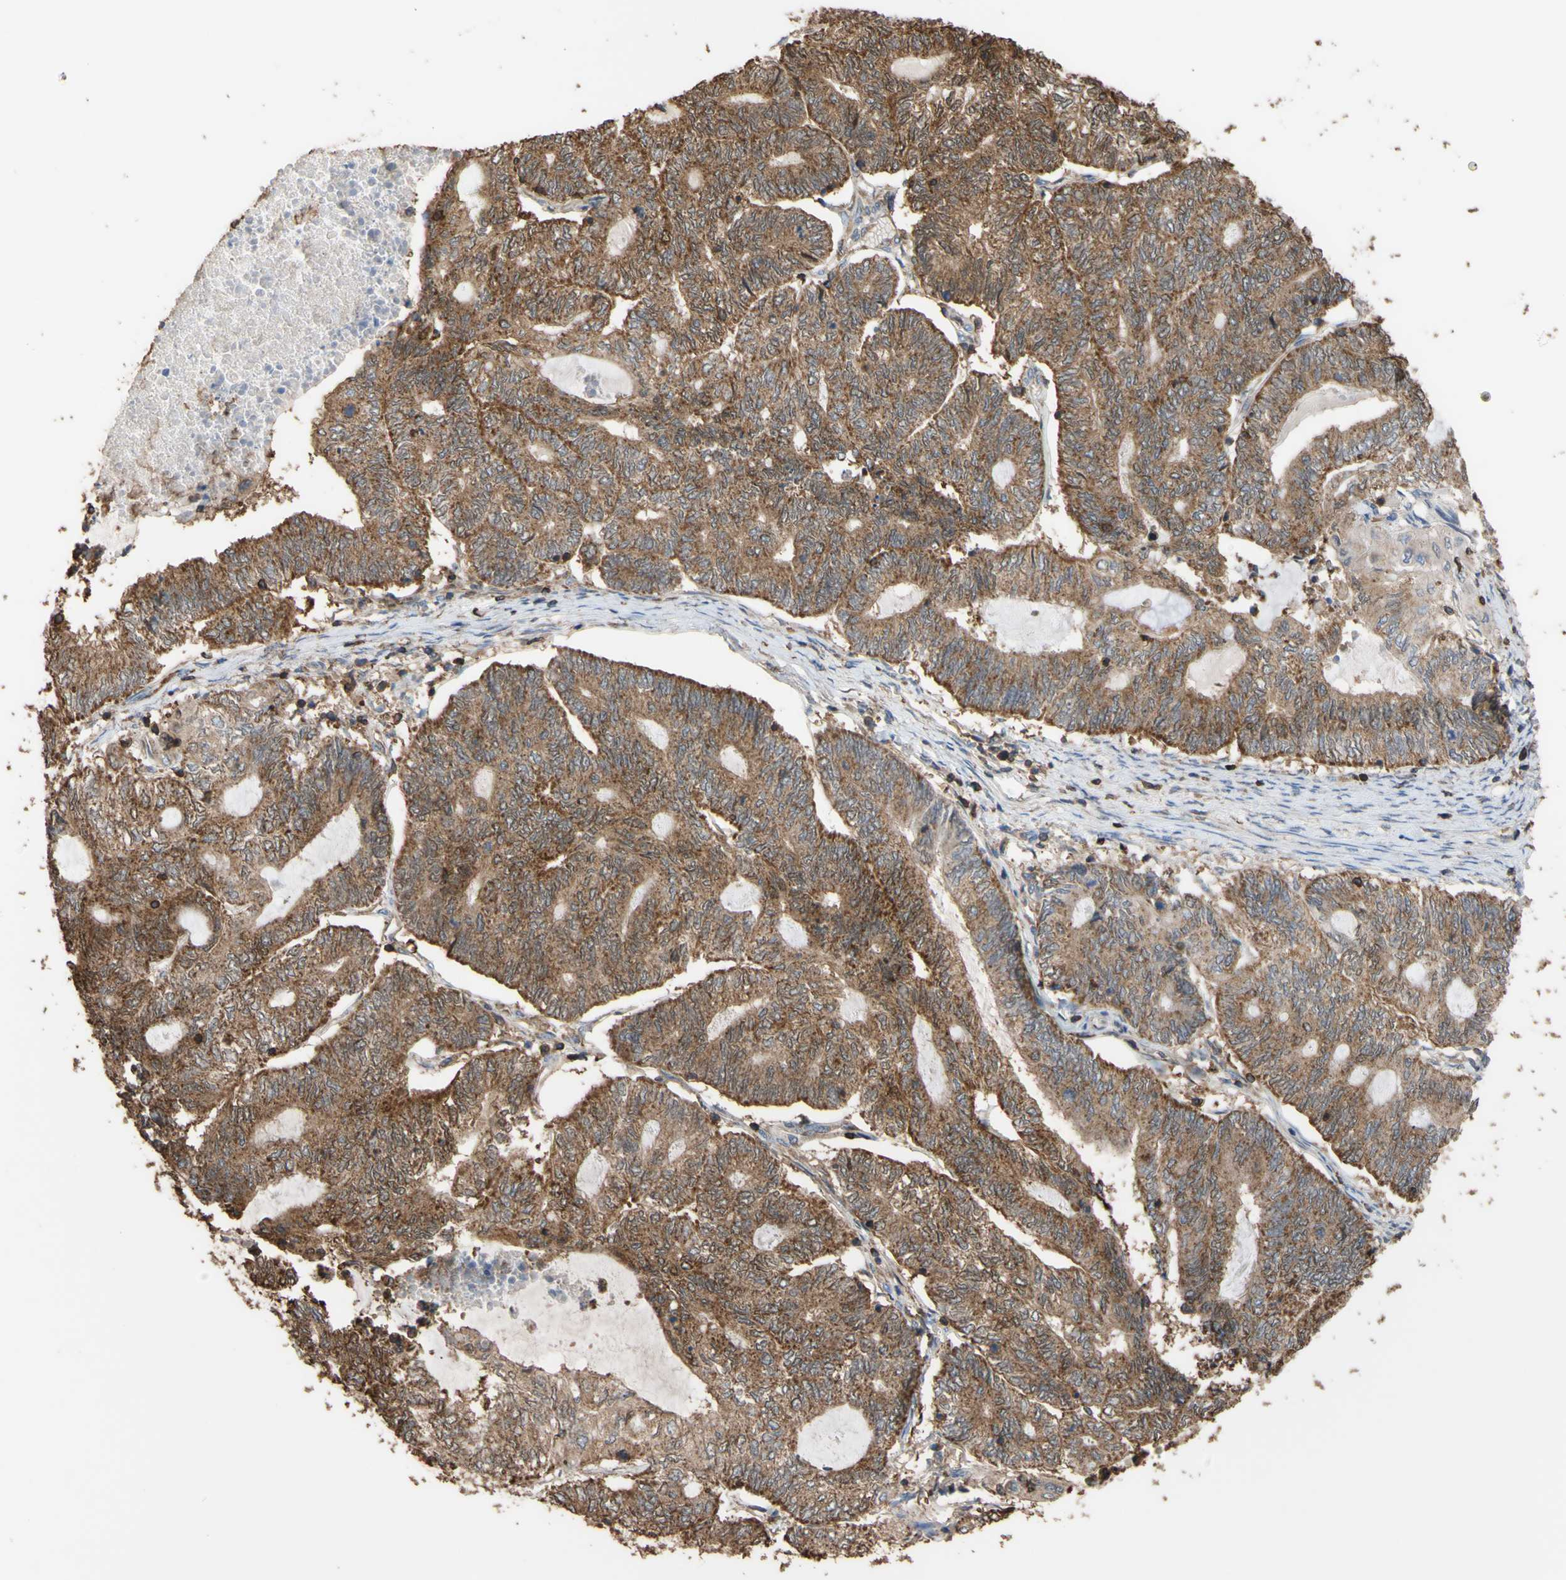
{"staining": {"intensity": "moderate", "quantity": ">75%", "location": "cytoplasmic/membranous"}, "tissue": "endometrial cancer", "cell_type": "Tumor cells", "image_type": "cancer", "snomed": [{"axis": "morphology", "description": "Adenocarcinoma, NOS"}, {"axis": "topography", "description": "Uterus"}, {"axis": "topography", "description": "Endometrium"}], "caption": "Brown immunohistochemical staining in endometrial adenocarcinoma shows moderate cytoplasmic/membranous expression in approximately >75% of tumor cells. Using DAB (brown) and hematoxylin (blue) stains, captured at high magnification using brightfield microscopy.", "gene": "ALDH9A1", "patient": {"sex": "female", "age": 70}}